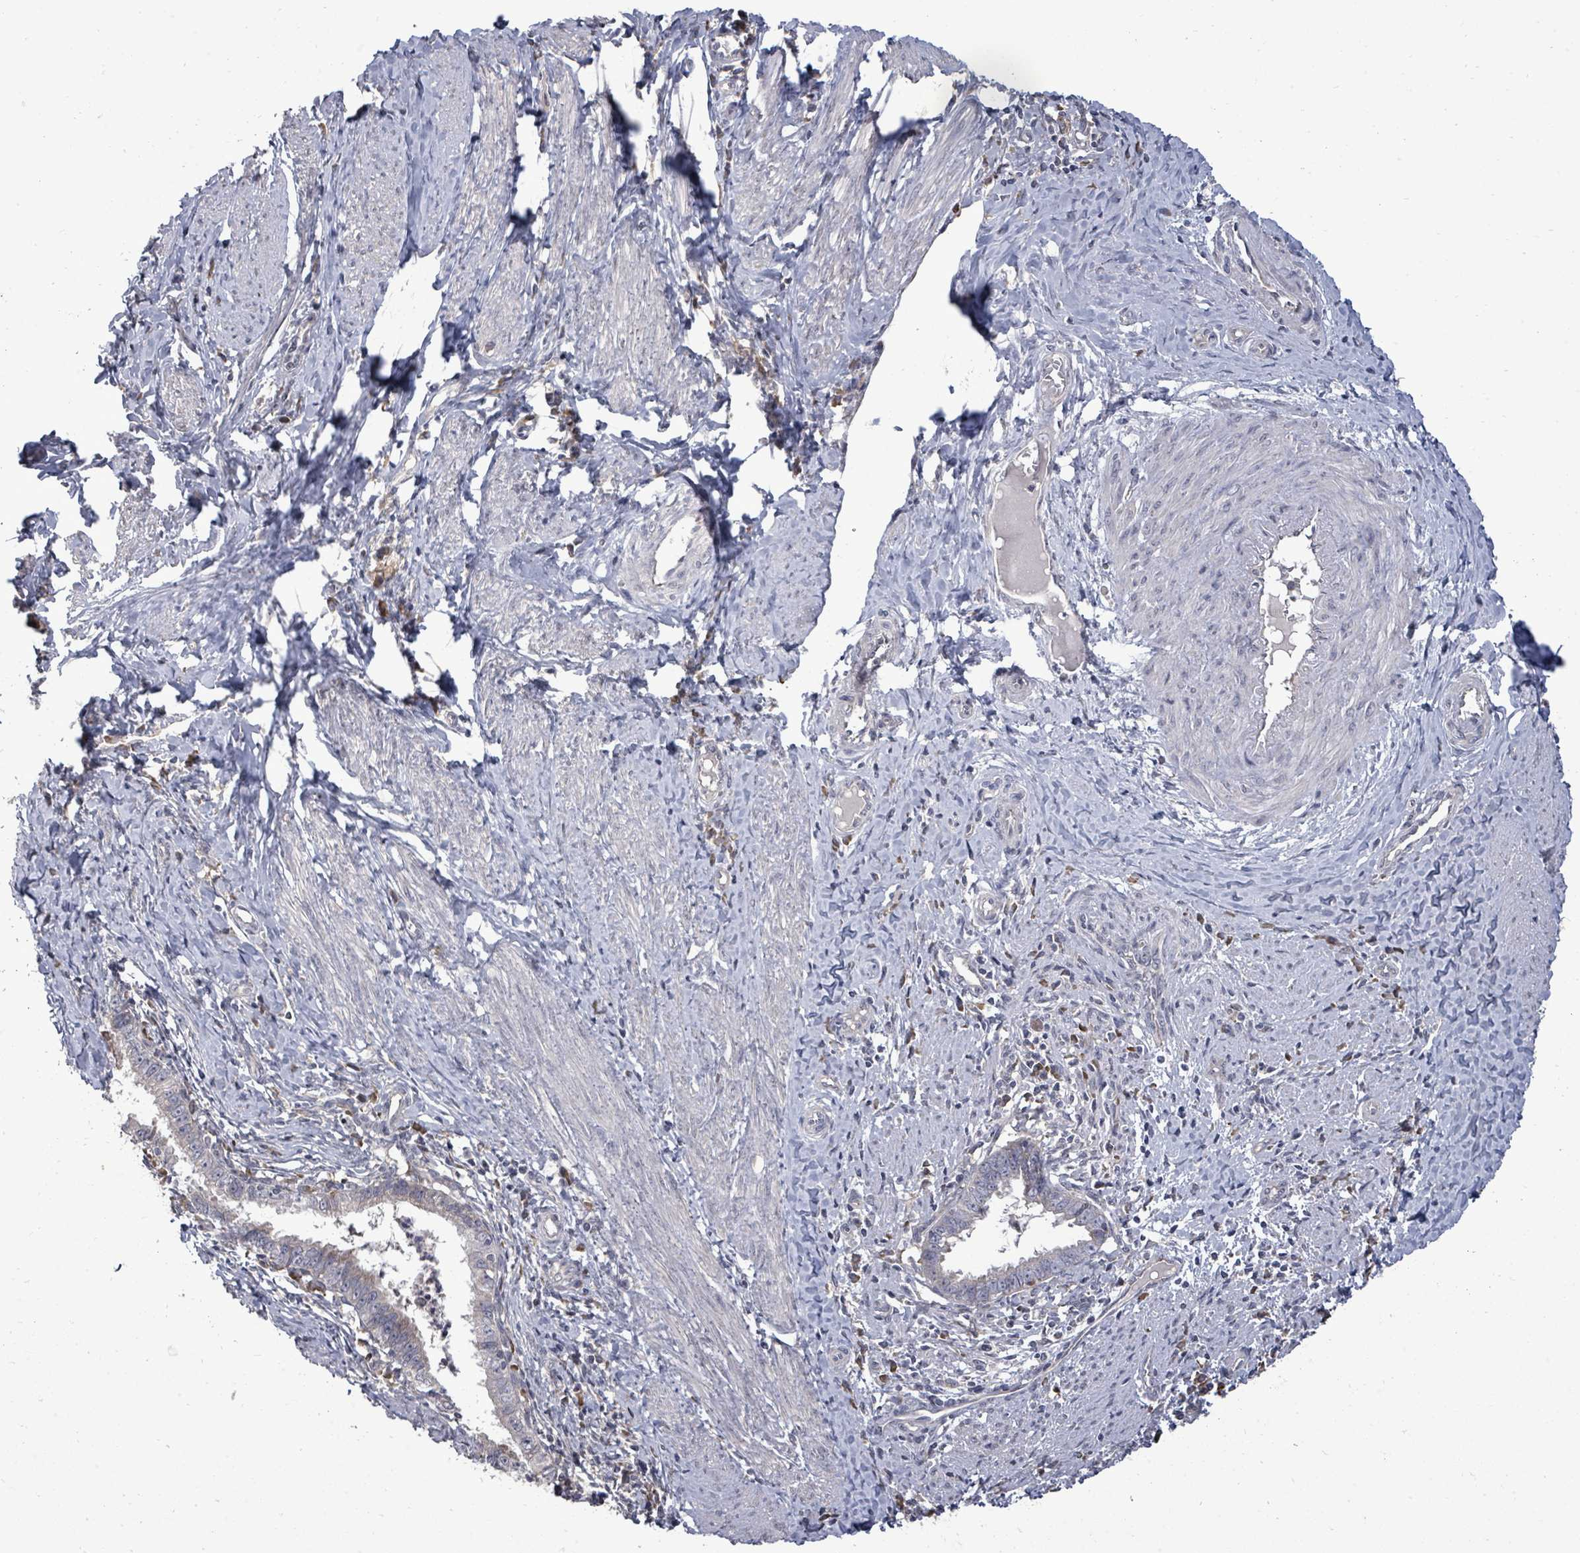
{"staining": {"intensity": "negative", "quantity": "none", "location": "none"}, "tissue": "cervical cancer", "cell_type": "Tumor cells", "image_type": "cancer", "snomed": [{"axis": "morphology", "description": "Adenocarcinoma, NOS"}, {"axis": "topography", "description": "Cervix"}], "caption": "Tumor cells are negative for brown protein staining in cervical adenocarcinoma.", "gene": "POMGNT2", "patient": {"sex": "female", "age": 36}}